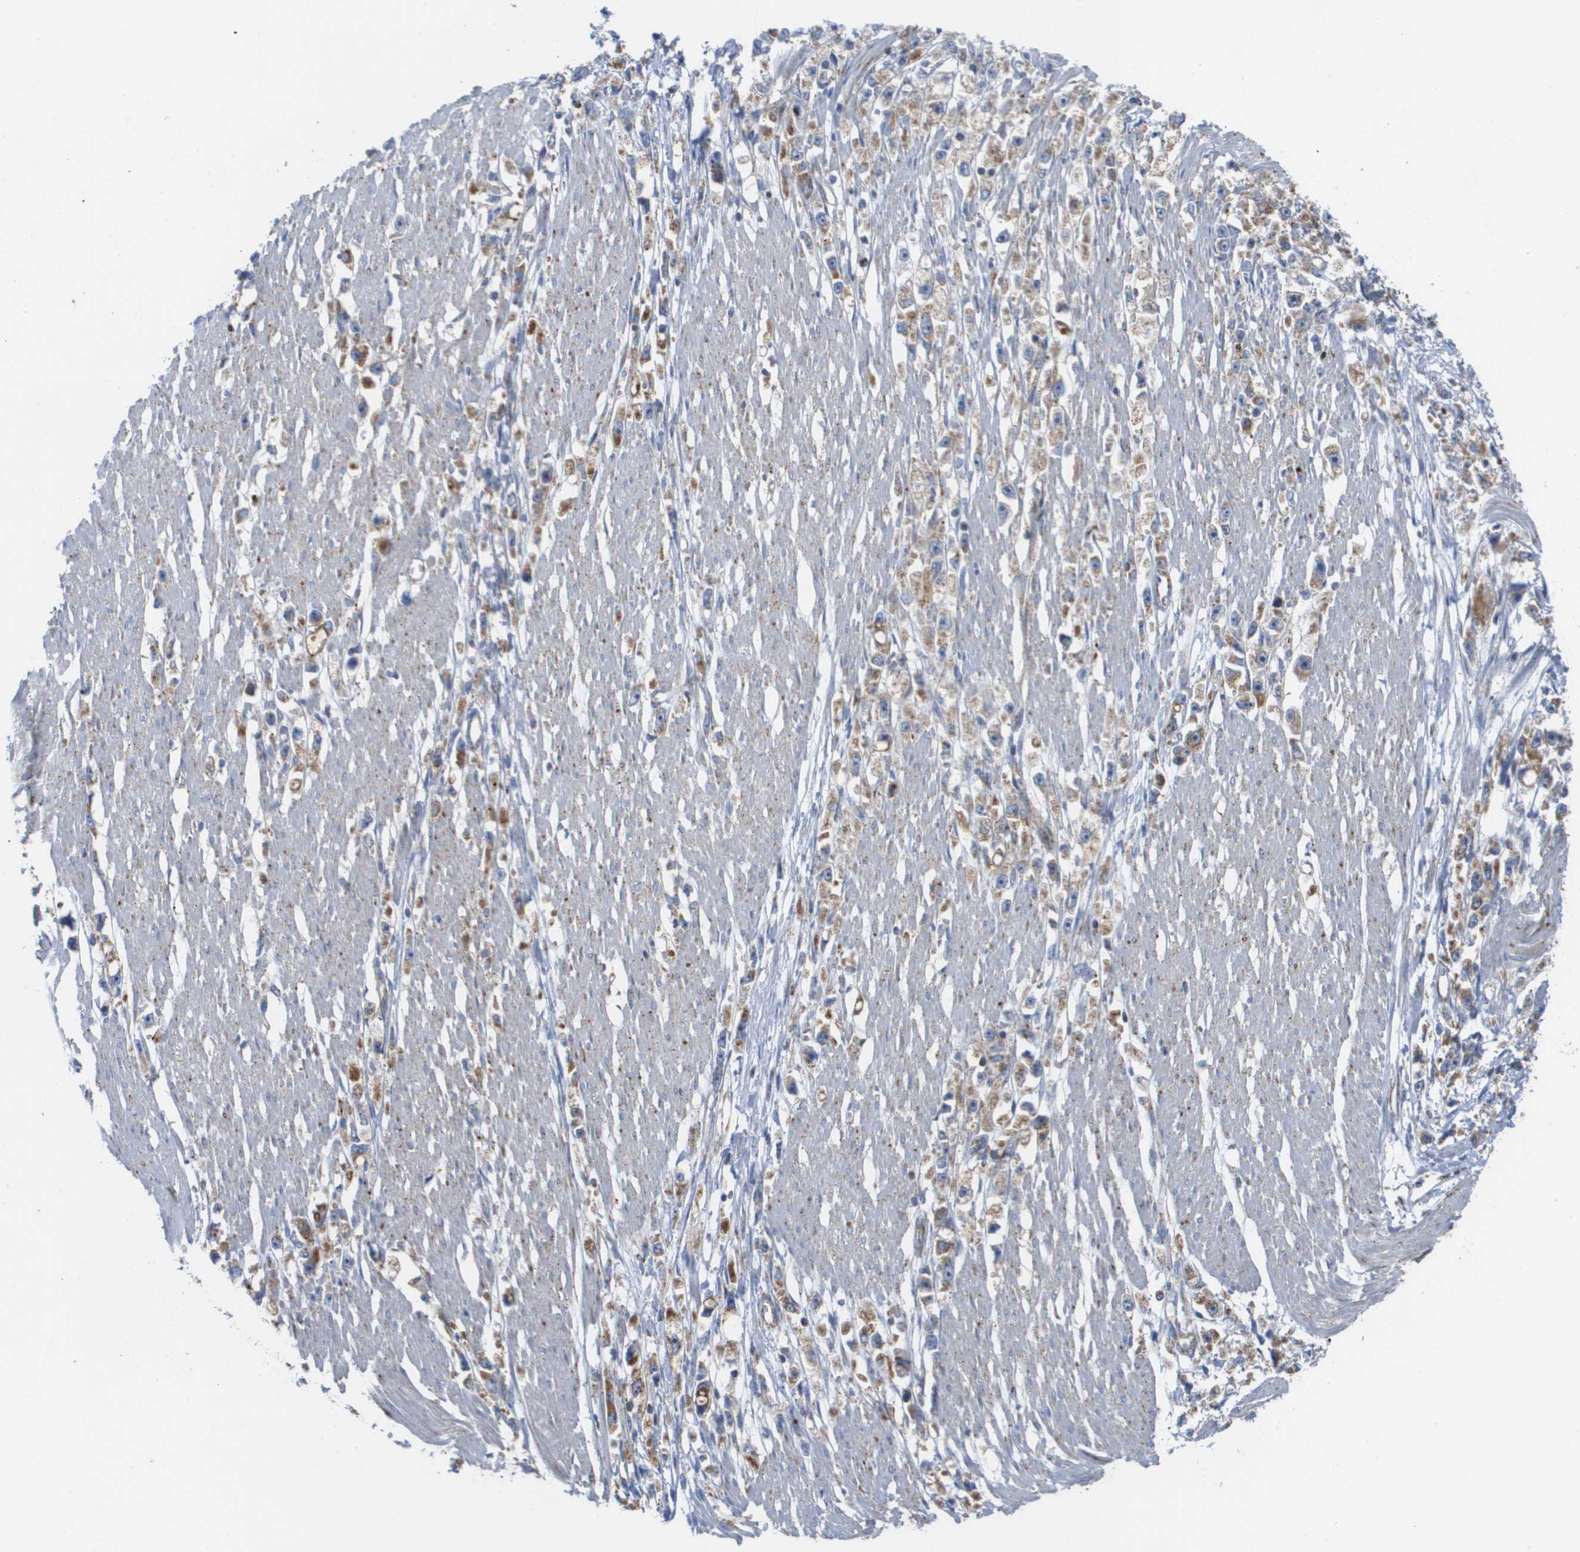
{"staining": {"intensity": "moderate", "quantity": ">75%", "location": "cytoplasmic/membranous"}, "tissue": "stomach cancer", "cell_type": "Tumor cells", "image_type": "cancer", "snomed": [{"axis": "morphology", "description": "Adenocarcinoma, NOS"}, {"axis": "topography", "description": "Stomach"}], "caption": "The immunohistochemical stain labels moderate cytoplasmic/membranous staining in tumor cells of stomach adenocarcinoma tissue.", "gene": "FIS1", "patient": {"sex": "female", "age": 59}}